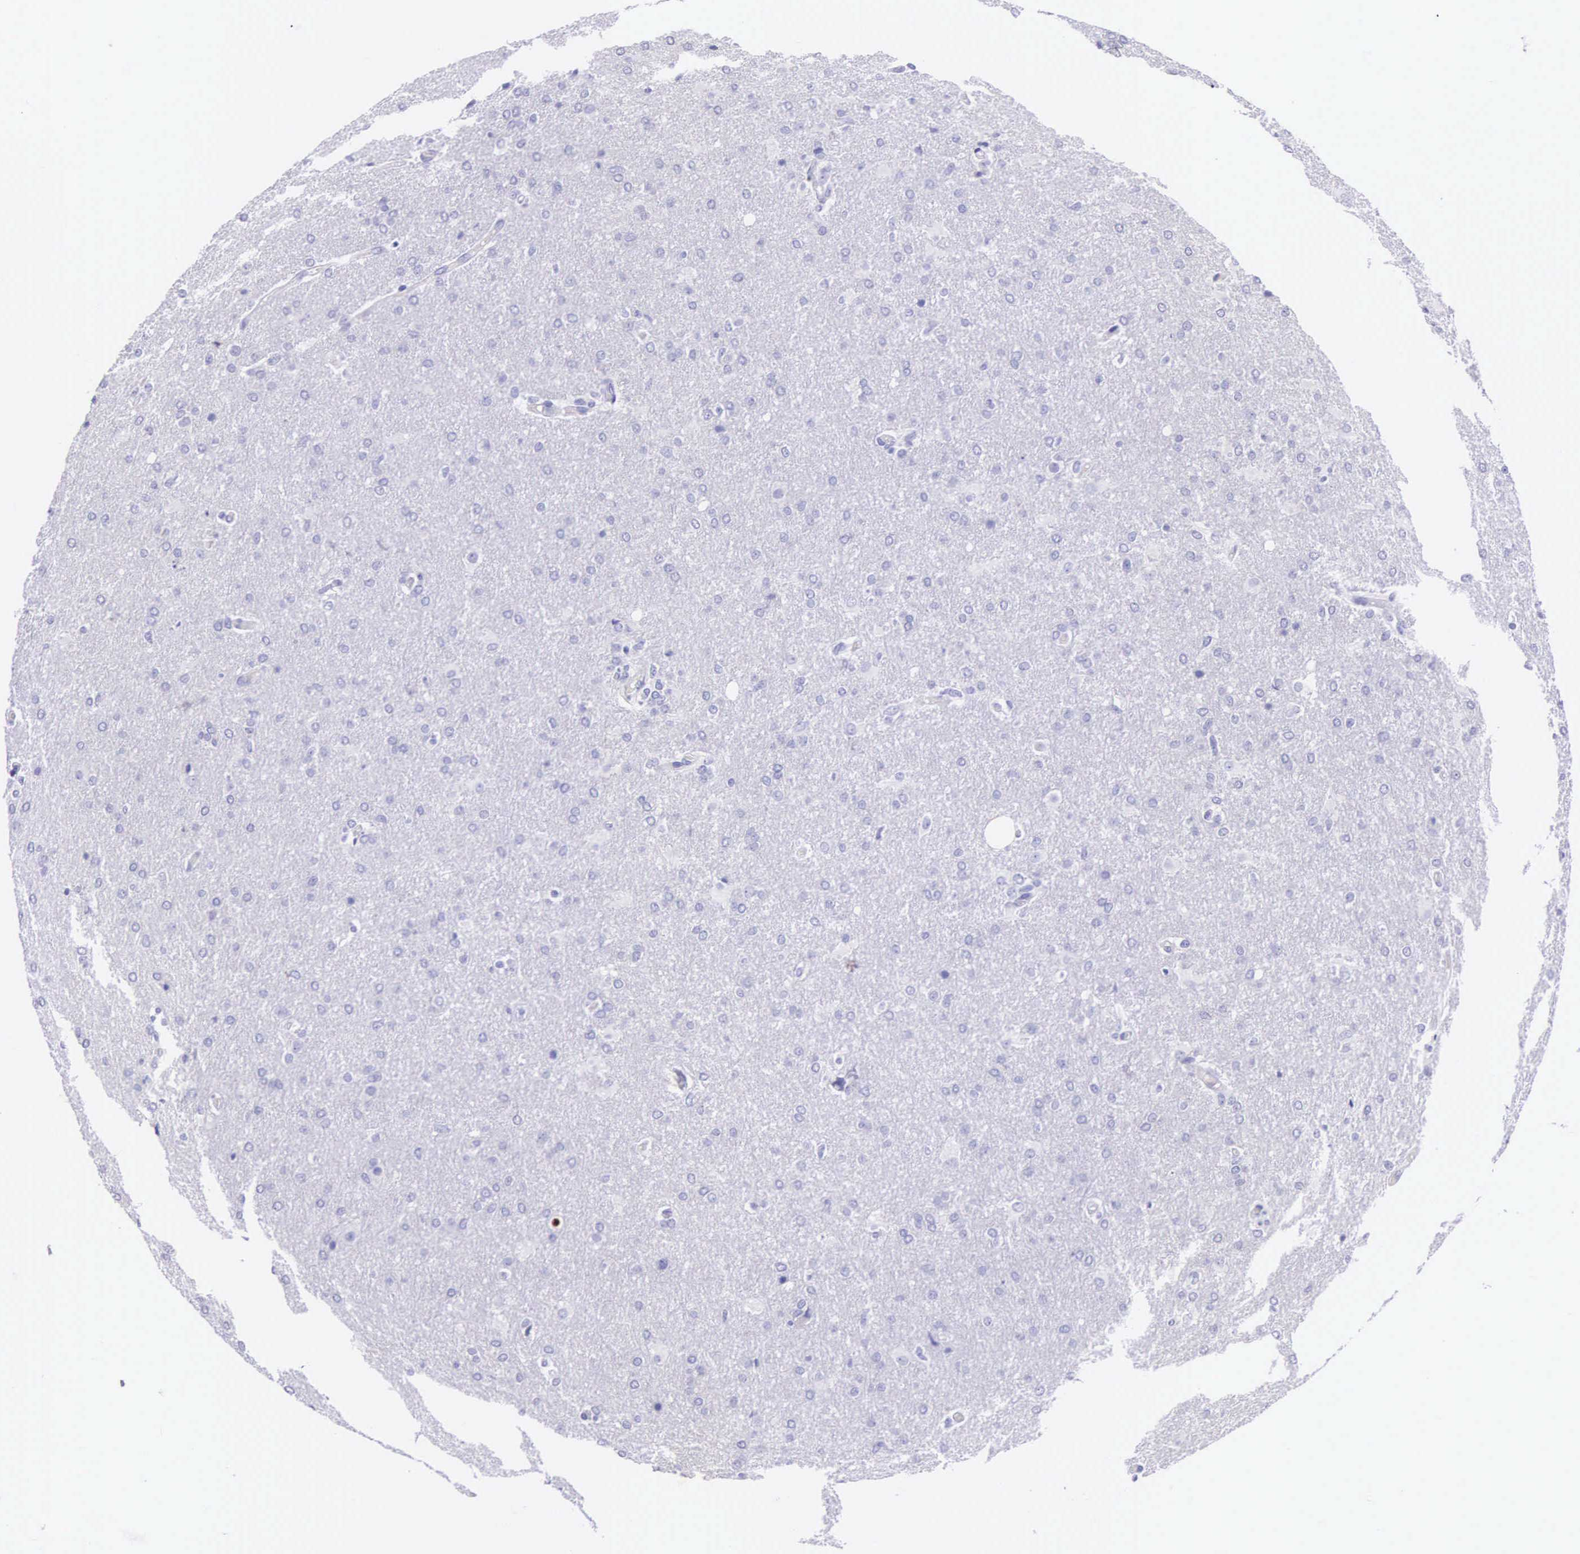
{"staining": {"intensity": "negative", "quantity": "none", "location": "none"}, "tissue": "glioma", "cell_type": "Tumor cells", "image_type": "cancer", "snomed": [{"axis": "morphology", "description": "Glioma, malignant, High grade"}, {"axis": "topography", "description": "Brain"}], "caption": "Immunohistochemistry (IHC) micrograph of malignant glioma (high-grade) stained for a protein (brown), which exhibits no positivity in tumor cells.", "gene": "FCN1", "patient": {"sex": "male", "age": 68}}